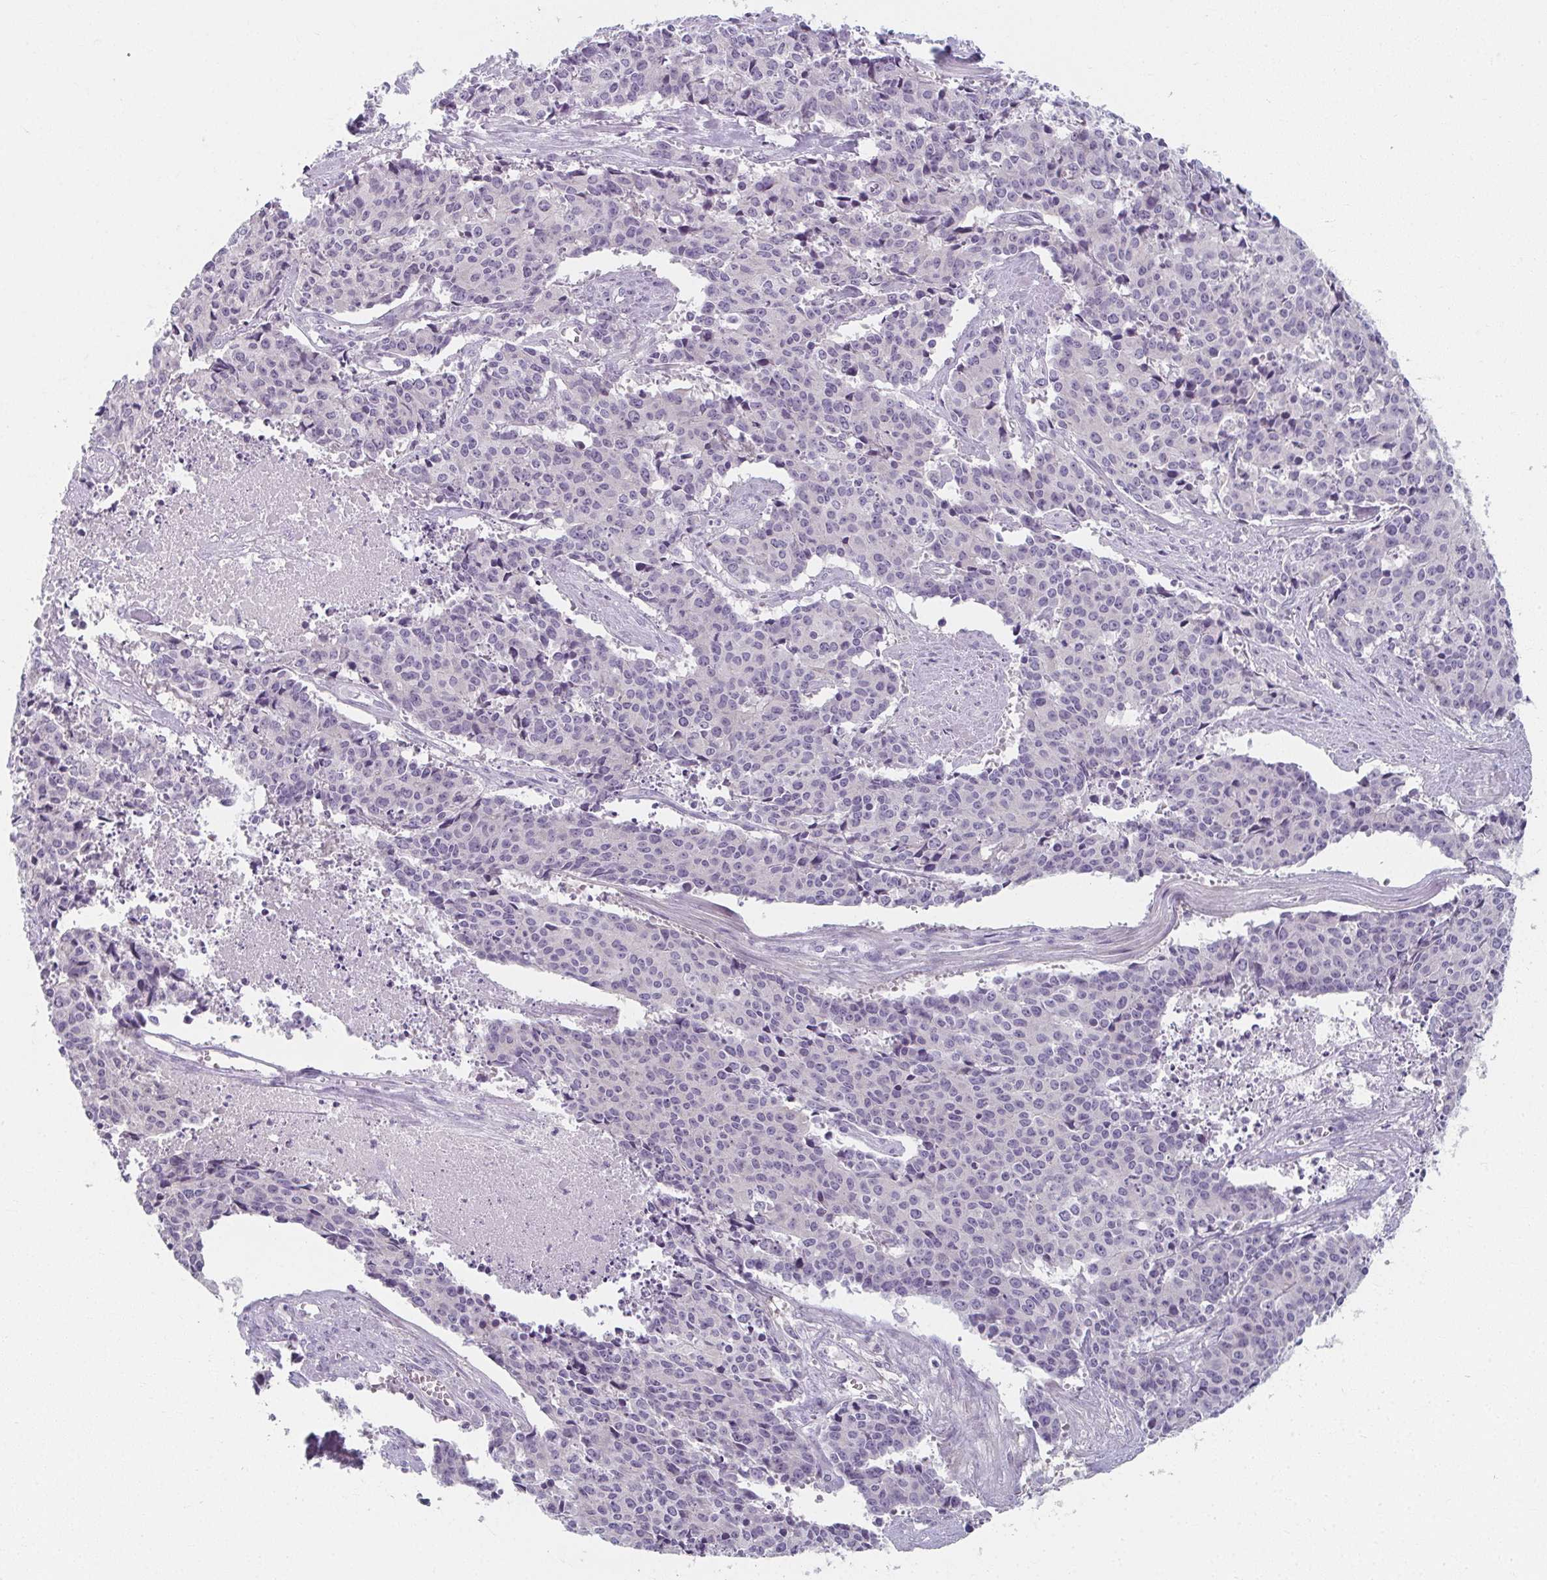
{"staining": {"intensity": "negative", "quantity": "none", "location": "none"}, "tissue": "cervical cancer", "cell_type": "Tumor cells", "image_type": "cancer", "snomed": [{"axis": "morphology", "description": "Squamous cell carcinoma, NOS"}, {"axis": "topography", "description": "Cervix"}], "caption": "IHC image of neoplastic tissue: cervical cancer (squamous cell carcinoma) stained with DAB exhibits no significant protein staining in tumor cells.", "gene": "CAMKV", "patient": {"sex": "female", "age": 28}}